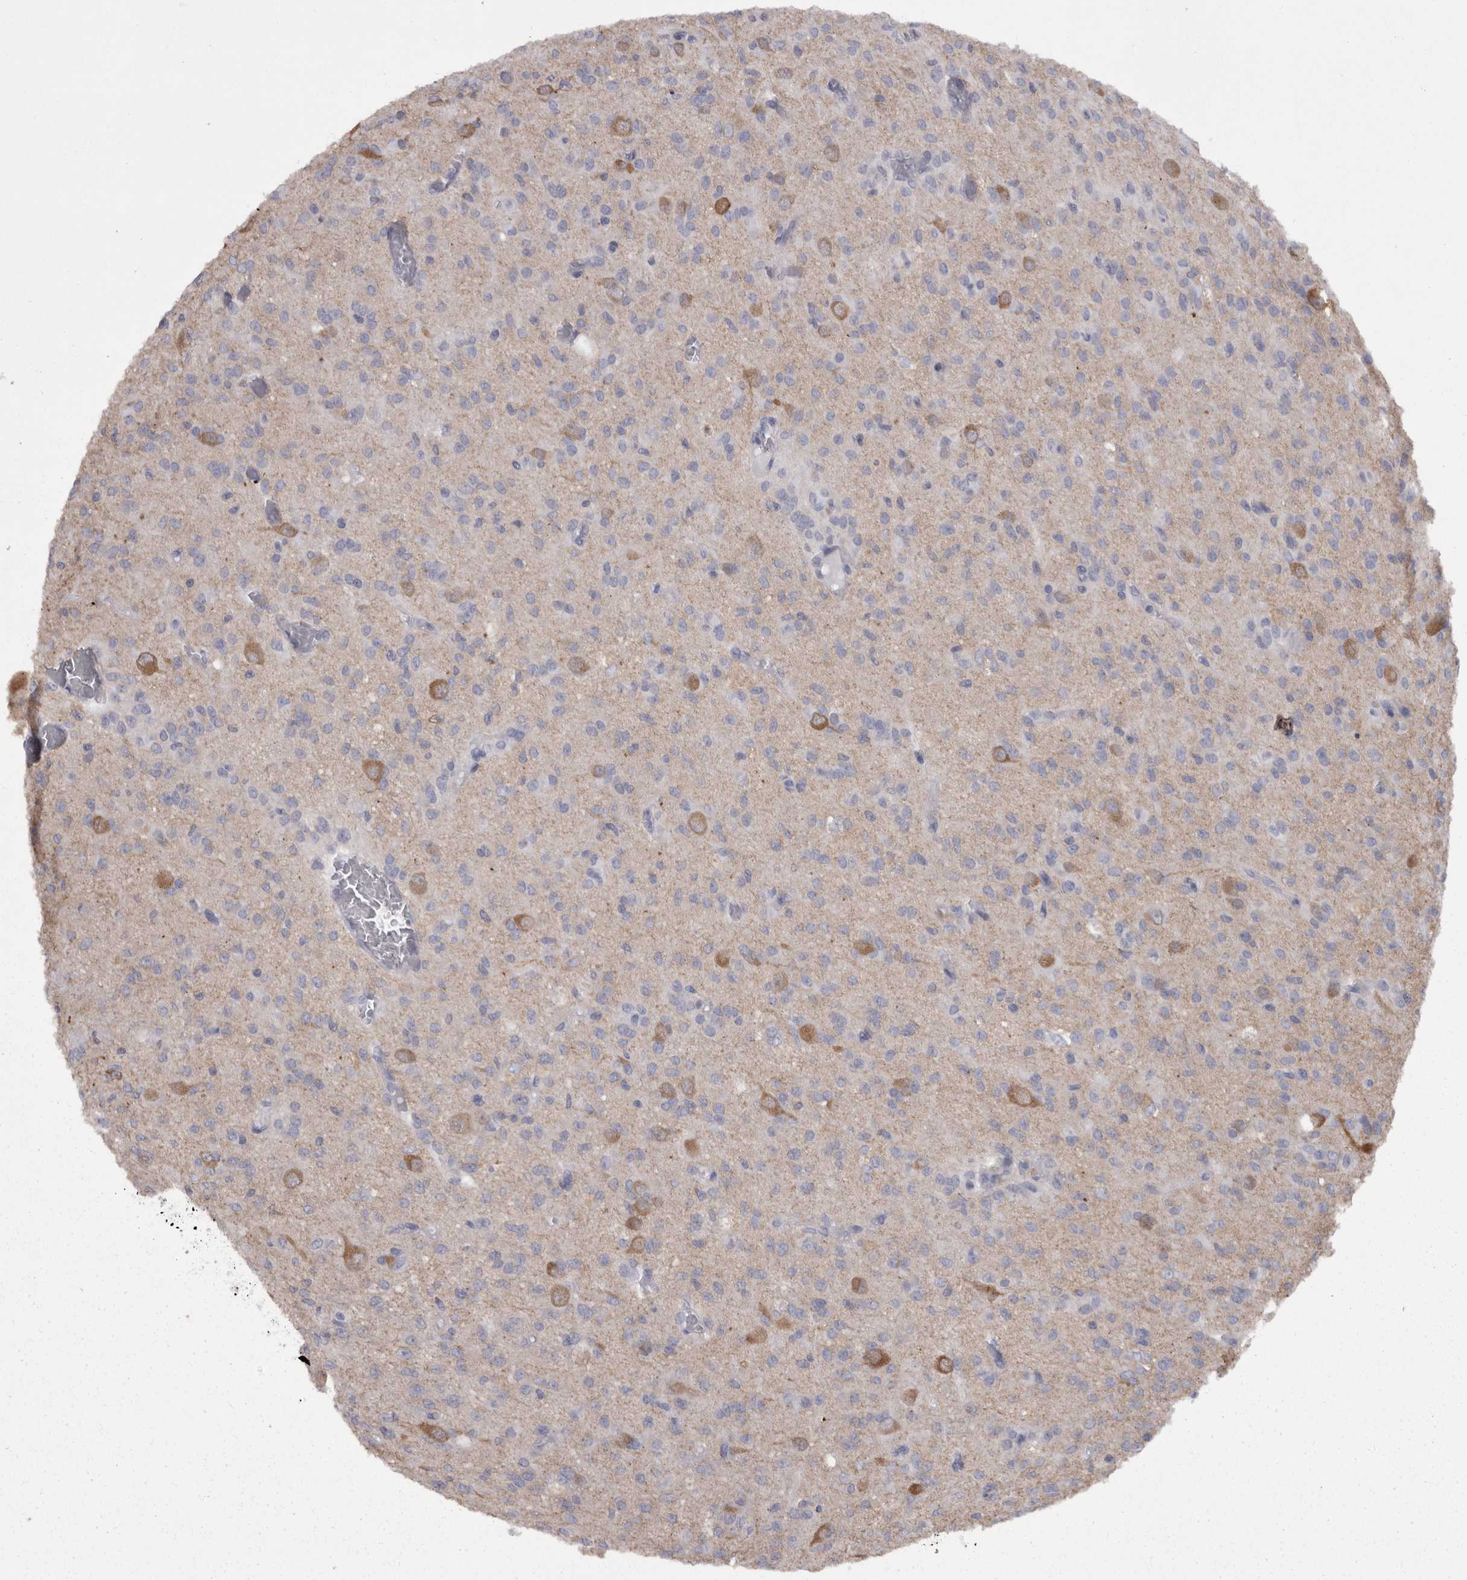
{"staining": {"intensity": "negative", "quantity": "none", "location": "none"}, "tissue": "glioma", "cell_type": "Tumor cells", "image_type": "cancer", "snomed": [{"axis": "morphology", "description": "Glioma, malignant, High grade"}, {"axis": "topography", "description": "Brain"}], "caption": "High power microscopy image of an IHC micrograph of high-grade glioma (malignant), revealing no significant expression in tumor cells. (Immunohistochemistry (ihc), brightfield microscopy, high magnification).", "gene": "CAMK2D", "patient": {"sex": "female", "age": 59}}